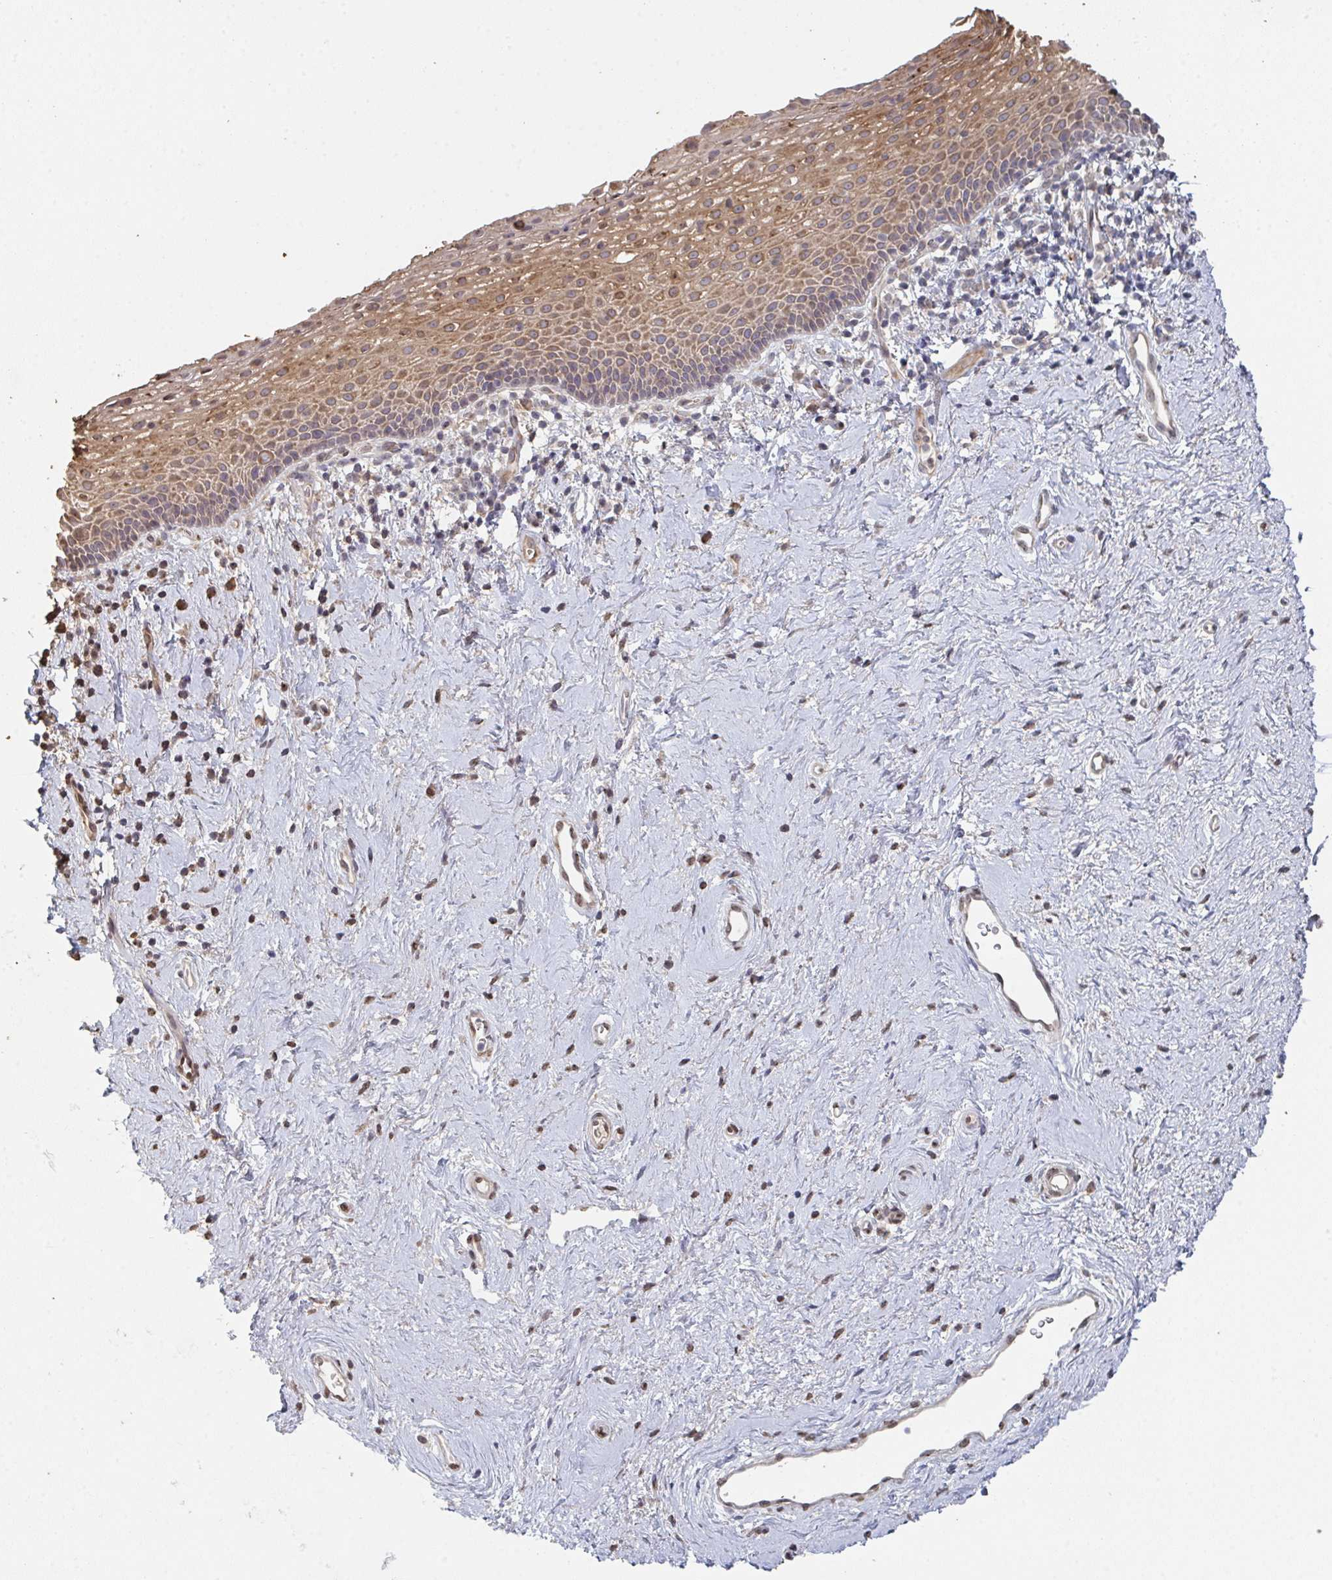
{"staining": {"intensity": "strong", "quantity": "<25%", "location": "cytoplasmic/membranous"}, "tissue": "vagina", "cell_type": "Squamous epithelial cells", "image_type": "normal", "snomed": [{"axis": "morphology", "description": "Normal tissue, NOS"}, {"axis": "topography", "description": "Vagina"}], "caption": "A brown stain highlights strong cytoplasmic/membranous staining of a protein in squamous epithelial cells of benign human vagina.", "gene": "ELOVL1", "patient": {"sex": "female", "age": 61}}